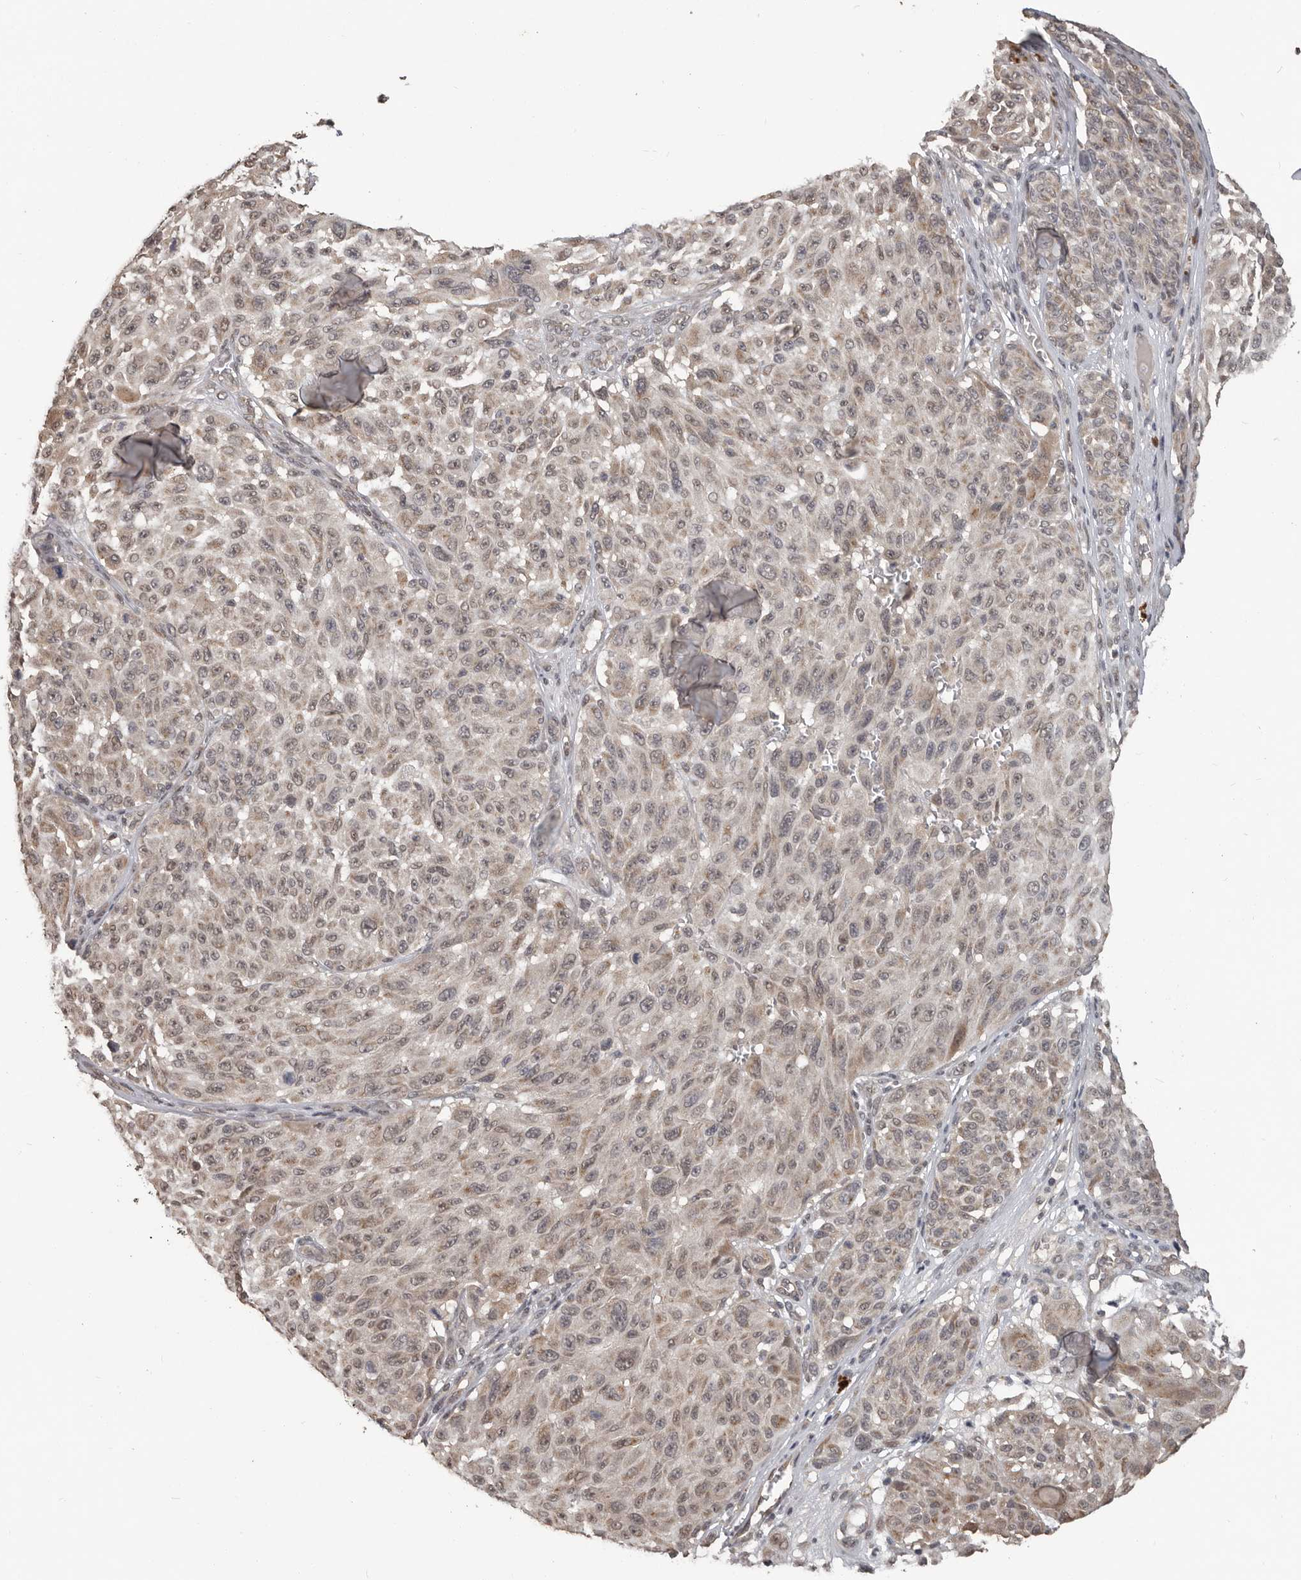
{"staining": {"intensity": "weak", "quantity": ">75%", "location": "nuclear"}, "tissue": "melanoma", "cell_type": "Tumor cells", "image_type": "cancer", "snomed": [{"axis": "morphology", "description": "Malignant melanoma, NOS"}, {"axis": "topography", "description": "Skin"}], "caption": "The histopathology image exhibits immunohistochemical staining of melanoma. There is weak nuclear staining is identified in approximately >75% of tumor cells. Using DAB (brown) and hematoxylin (blue) stains, captured at high magnification using brightfield microscopy.", "gene": "ZFP14", "patient": {"sex": "male", "age": 83}}